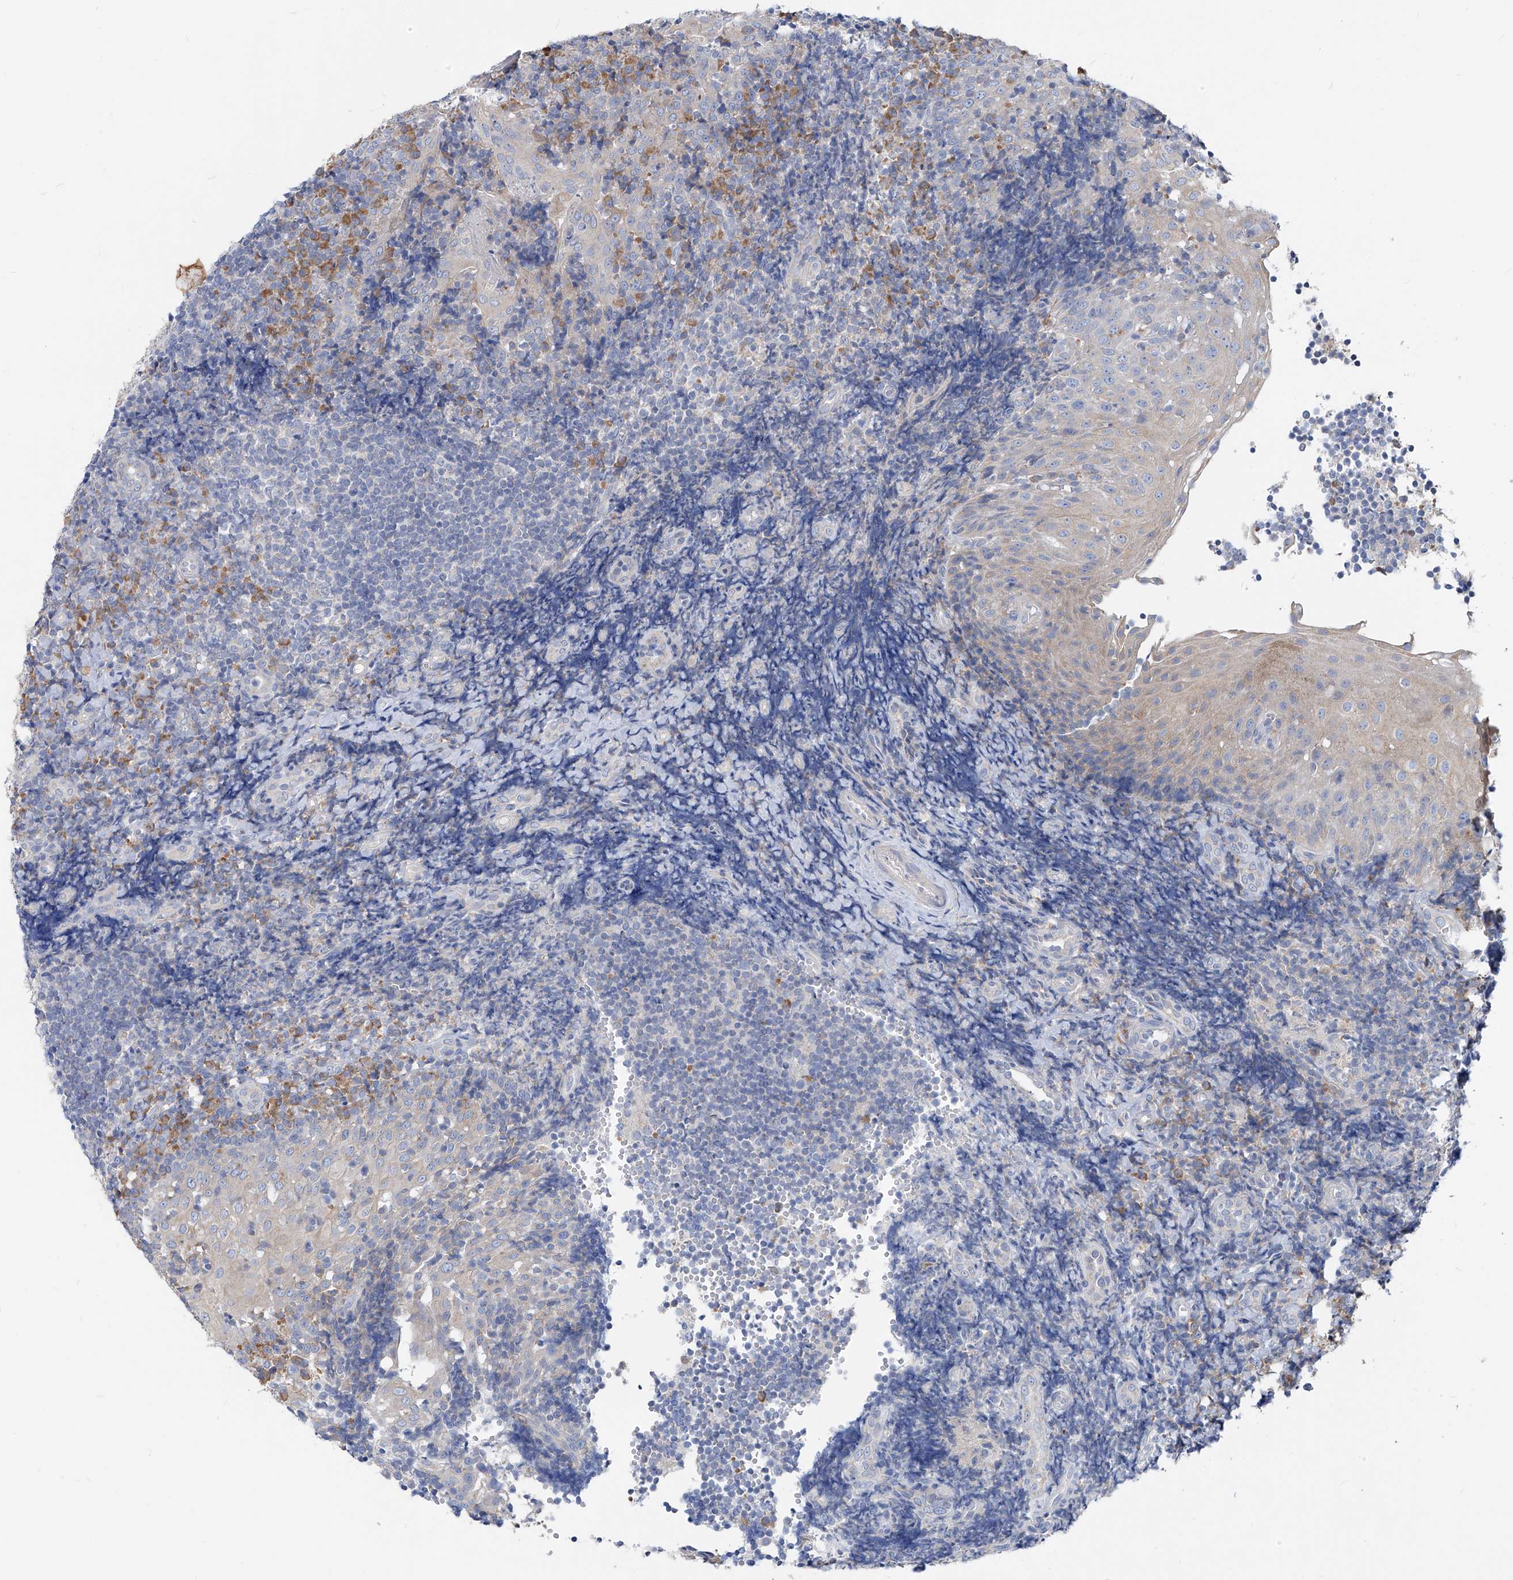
{"staining": {"intensity": "negative", "quantity": "none", "location": "none"}, "tissue": "tonsil", "cell_type": "Germinal center cells", "image_type": "normal", "snomed": [{"axis": "morphology", "description": "Normal tissue, NOS"}, {"axis": "topography", "description": "Tonsil"}], "caption": "Micrograph shows no protein positivity in germinal center cells of unremarkable tonsil. (Immunohistochemistry (ihc), brightfield microscopy, high magnification).", "gene": "UFL1", "patient": {"sex": "female", "age": 40}}